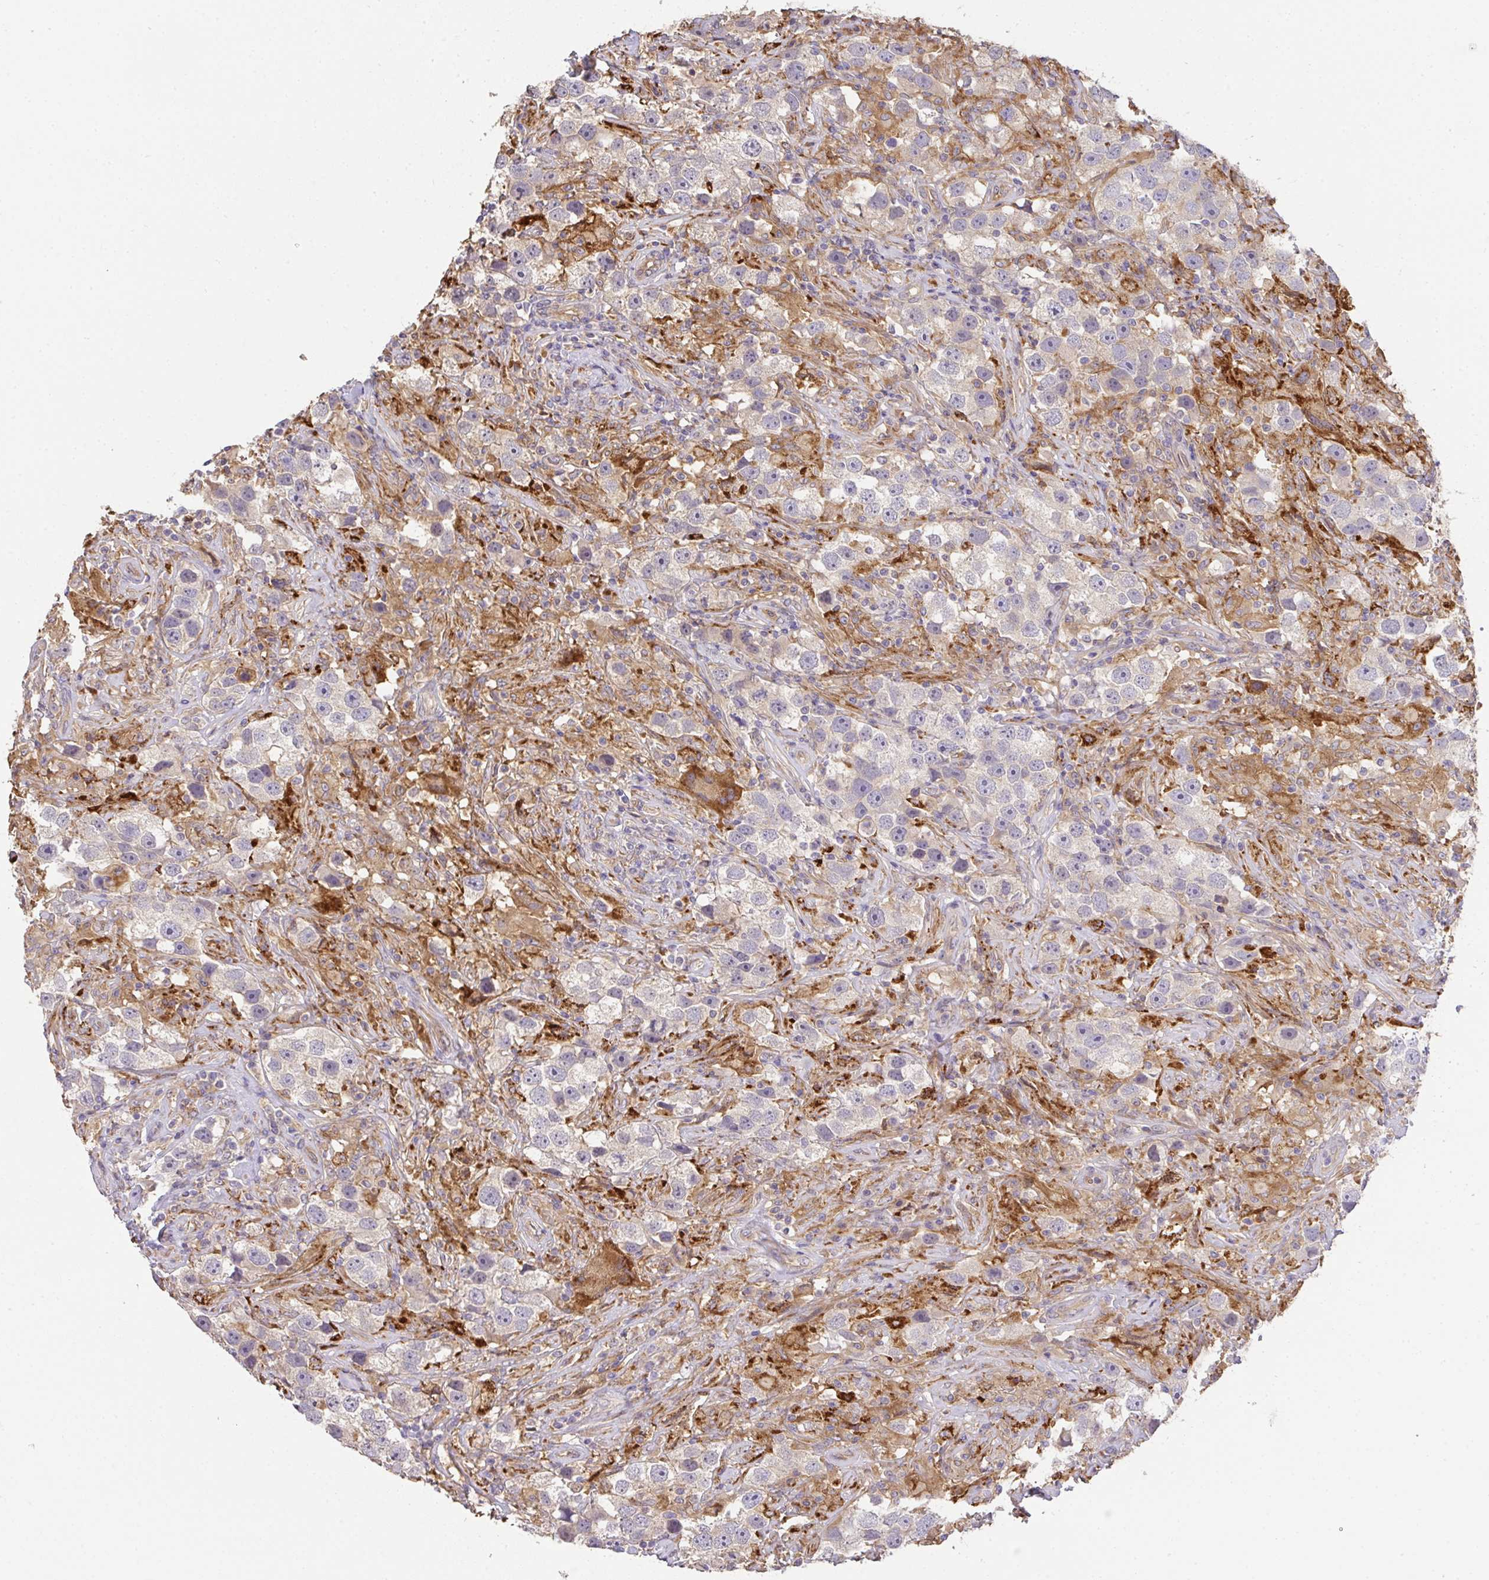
{"staining": {"intensity": "negative", "quantity": "none", "location": "none"}, "tissue": "testis cancer", "cell_type": "Tumor cells", "image_type": "cancer", "snomed": [{"axis": "morphology", "description": "Seminoma, NOS"}, {"axis": "topography", "description": "Testis"}], "caption": "Tumor cells are negative for brown protein staining in testis seminoma. (DAB IHC with hematoxylin counter stain).", "gene": "EEF1AKMT1", "patient": {"sex": "male", "age": 49}}